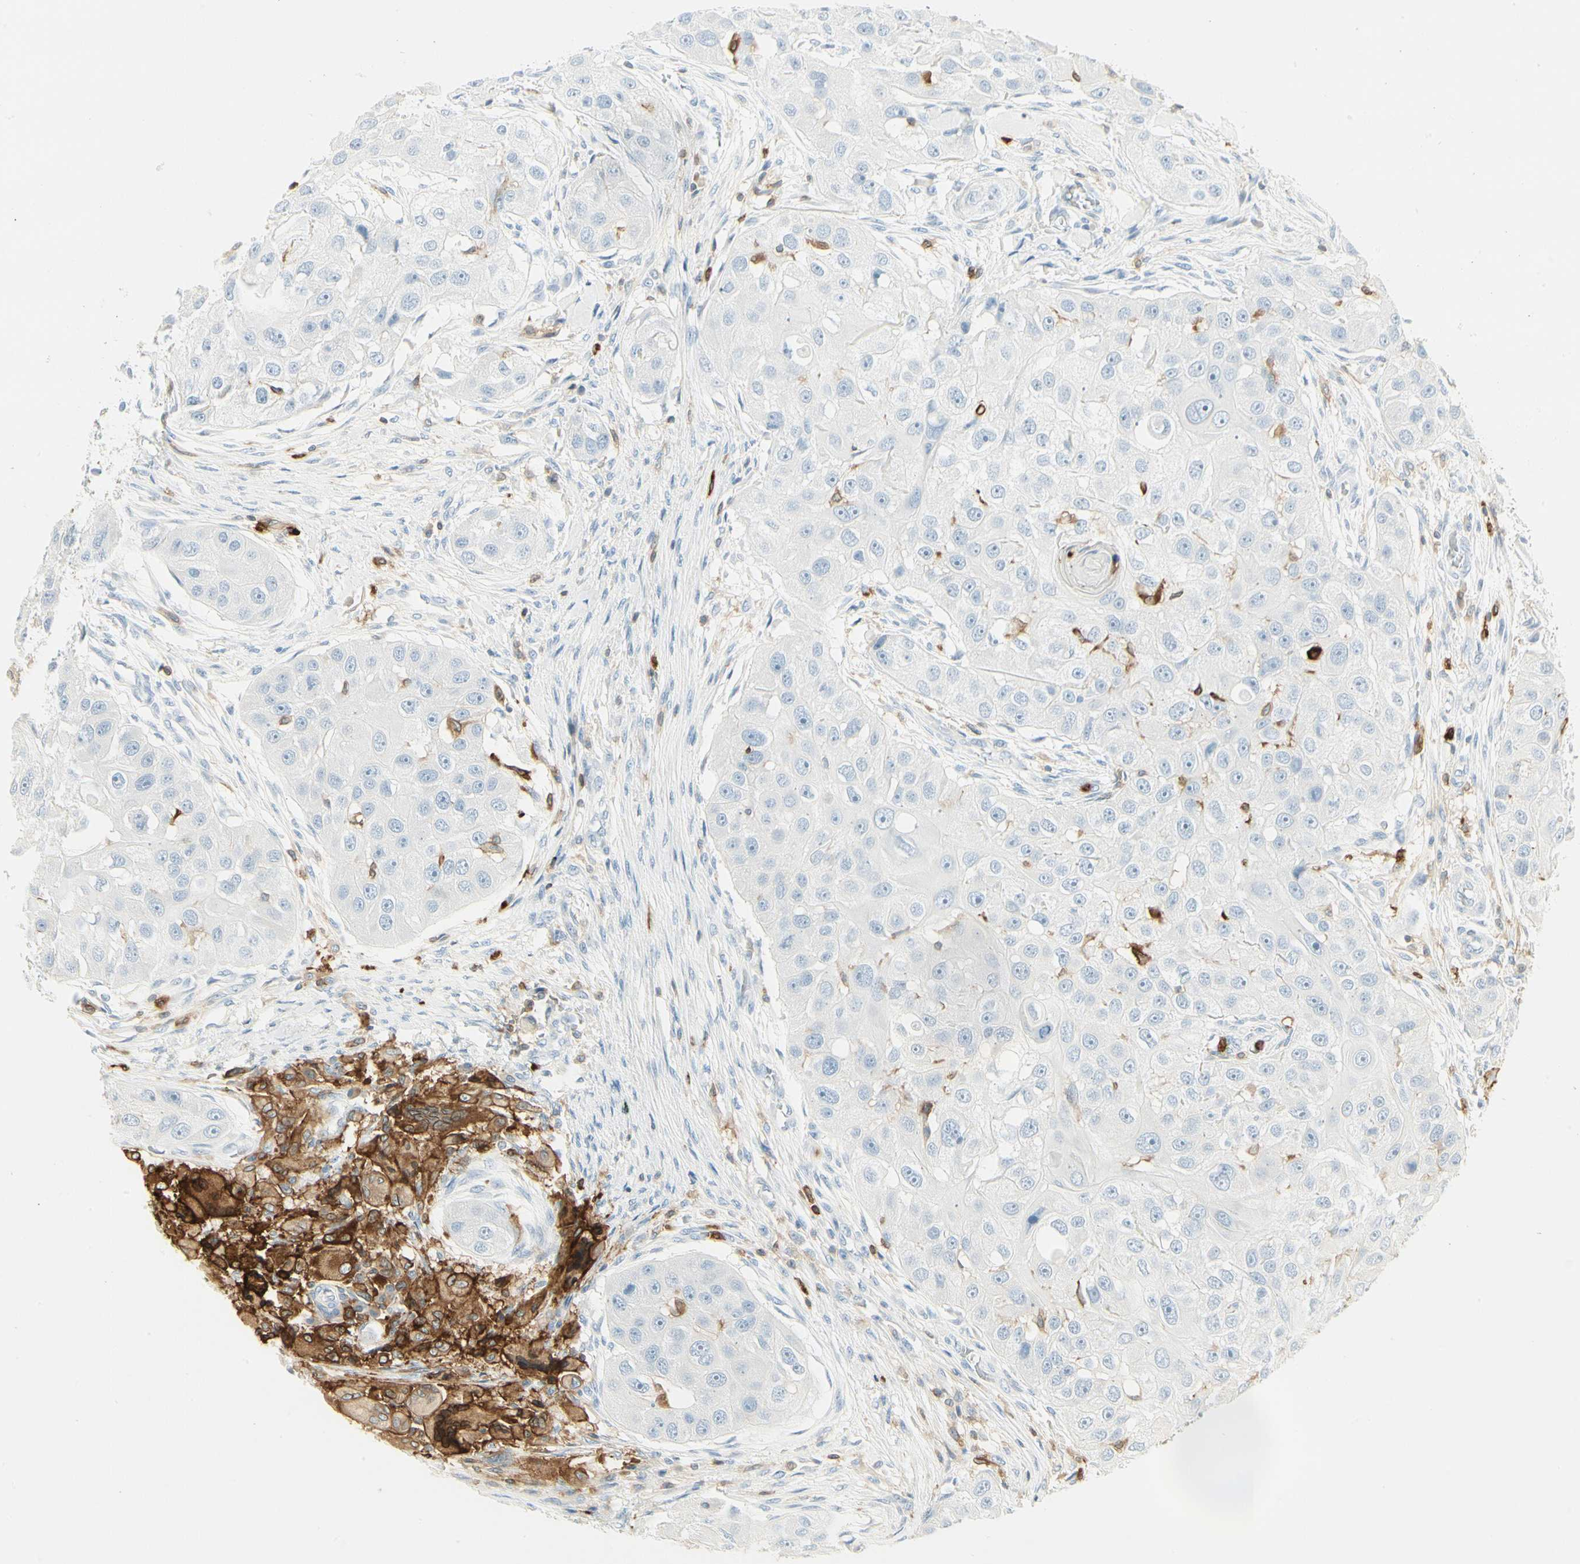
{"staining": {"intensity": "negative", "quantity": "none", "location": "none"}, "tissue": "head and neck cancer", "cell_type": "Tumor cells", "image_type": "cancer", "snomed": [{"axis": "morphology", "description": "Normal tissue, NOS"}, {"axis": "morphology", "description": "Squamous cell carcinoma, NOS"}, {"axis": "topography", "description": "Skeletal muscle"}, {"axis": "topography", "description": "Head-Neck"}], "caption": "Immunohistochemistry (IHC) of head and neck cancer exhibits no staining in tumor cells.", "gene": "ITGB2", "patient": {"sex": "male", "age": 51}}